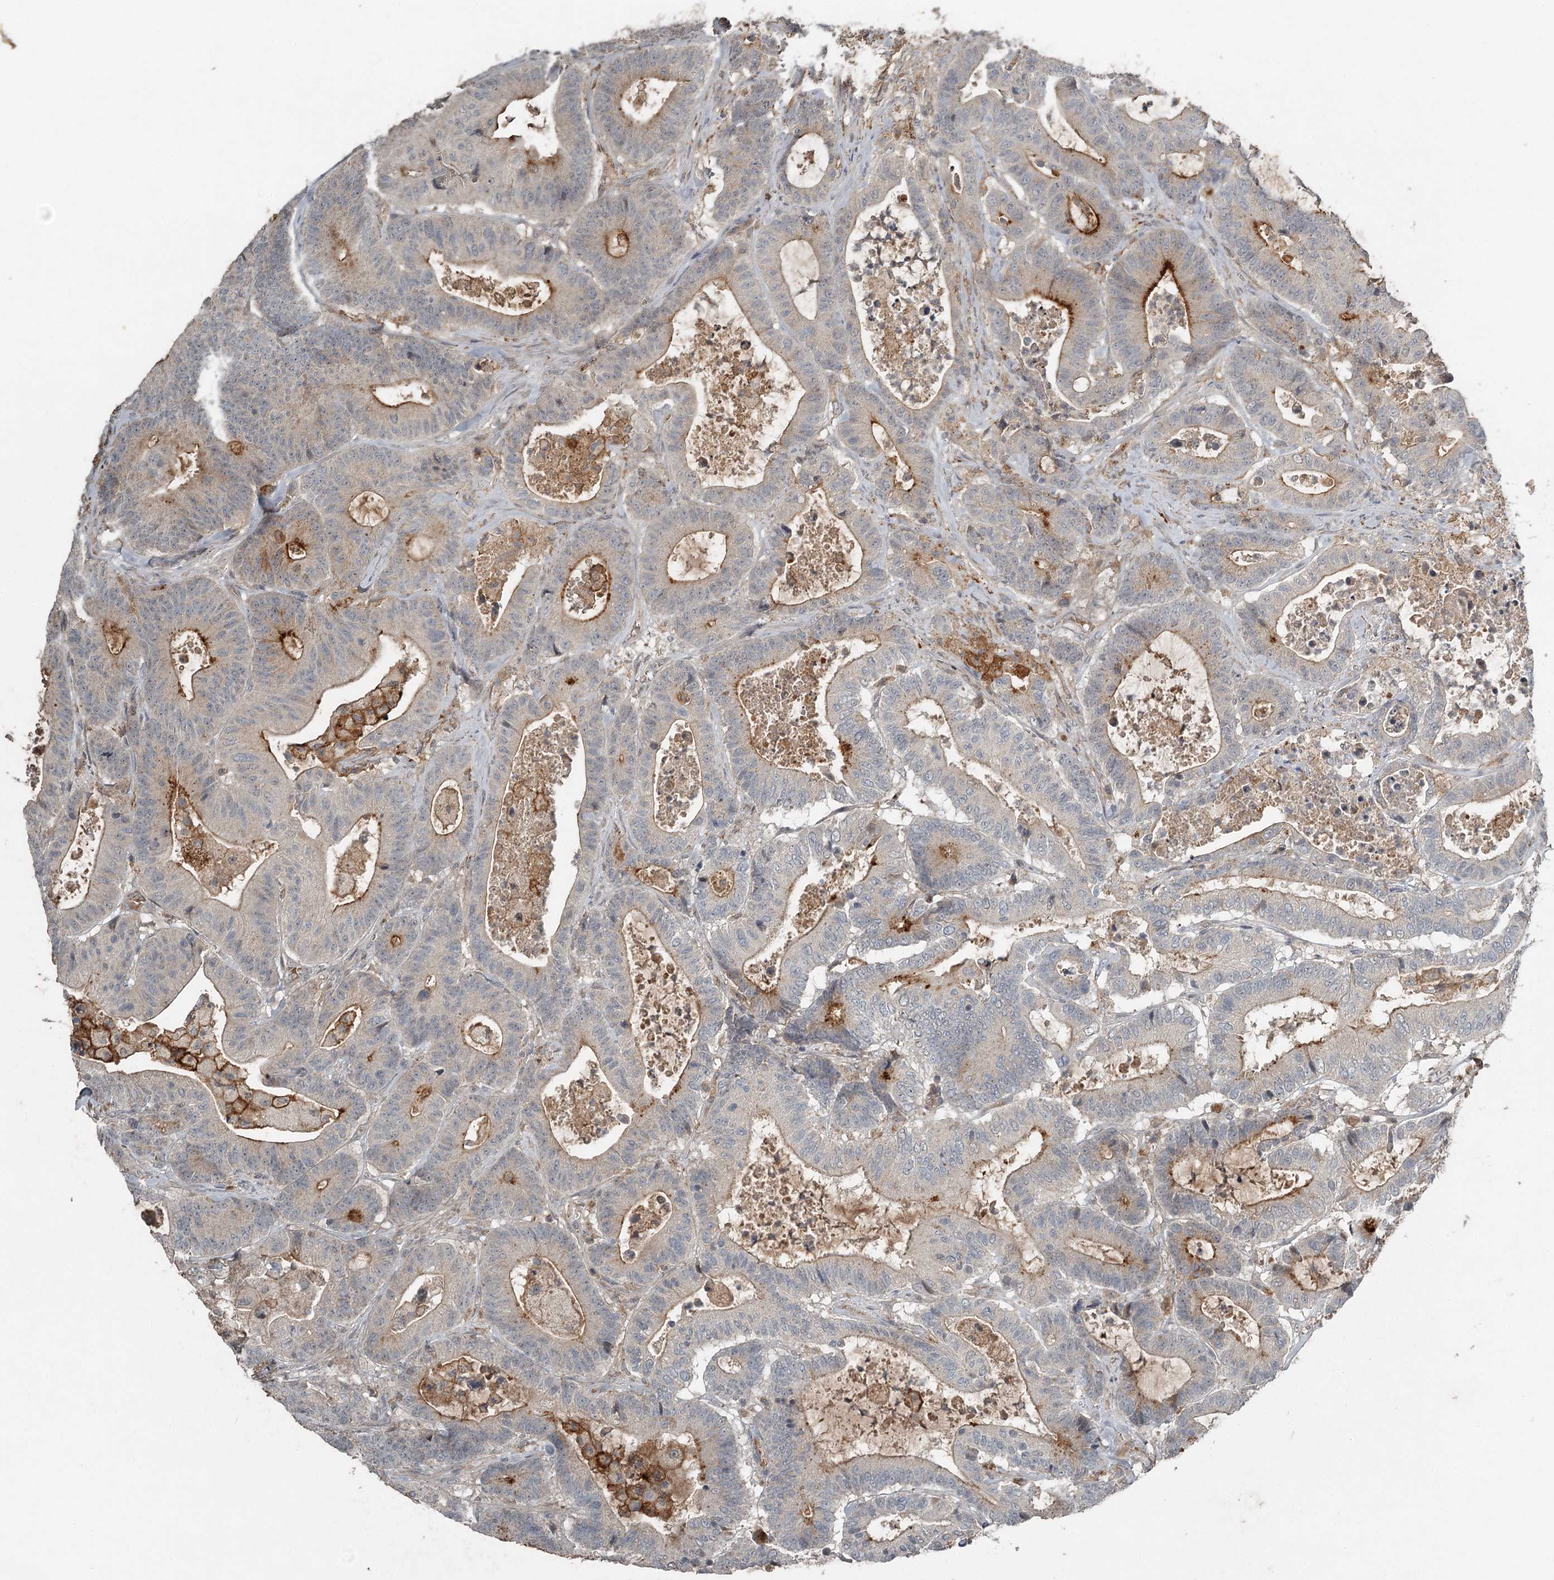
{"staining": {"intensity": "strong", "quantity": "25%-75%", "location": "cytoplasmic/membranous"}, "tissue": "colorectal cancer", "cell_type": "Tumor cells", "image_type": "cancer", "snomed": [{"axis": "morphology", "description": "Adenocarcinoma, NOS"}, {"axis": "topography", "description": "Colon"}], "caption": "Adenocarcinoma (colorectal) stained with DAB immunohistochemistry (IHC) exhibits high levels of strong cytoplasmic/membranous staining in approximately 25%-75% of tumor cells. (IHC, brightfield microscopy, high magnification).", "gene": "SLC39A8", "patient": {"sex": "female", "age": 84}}